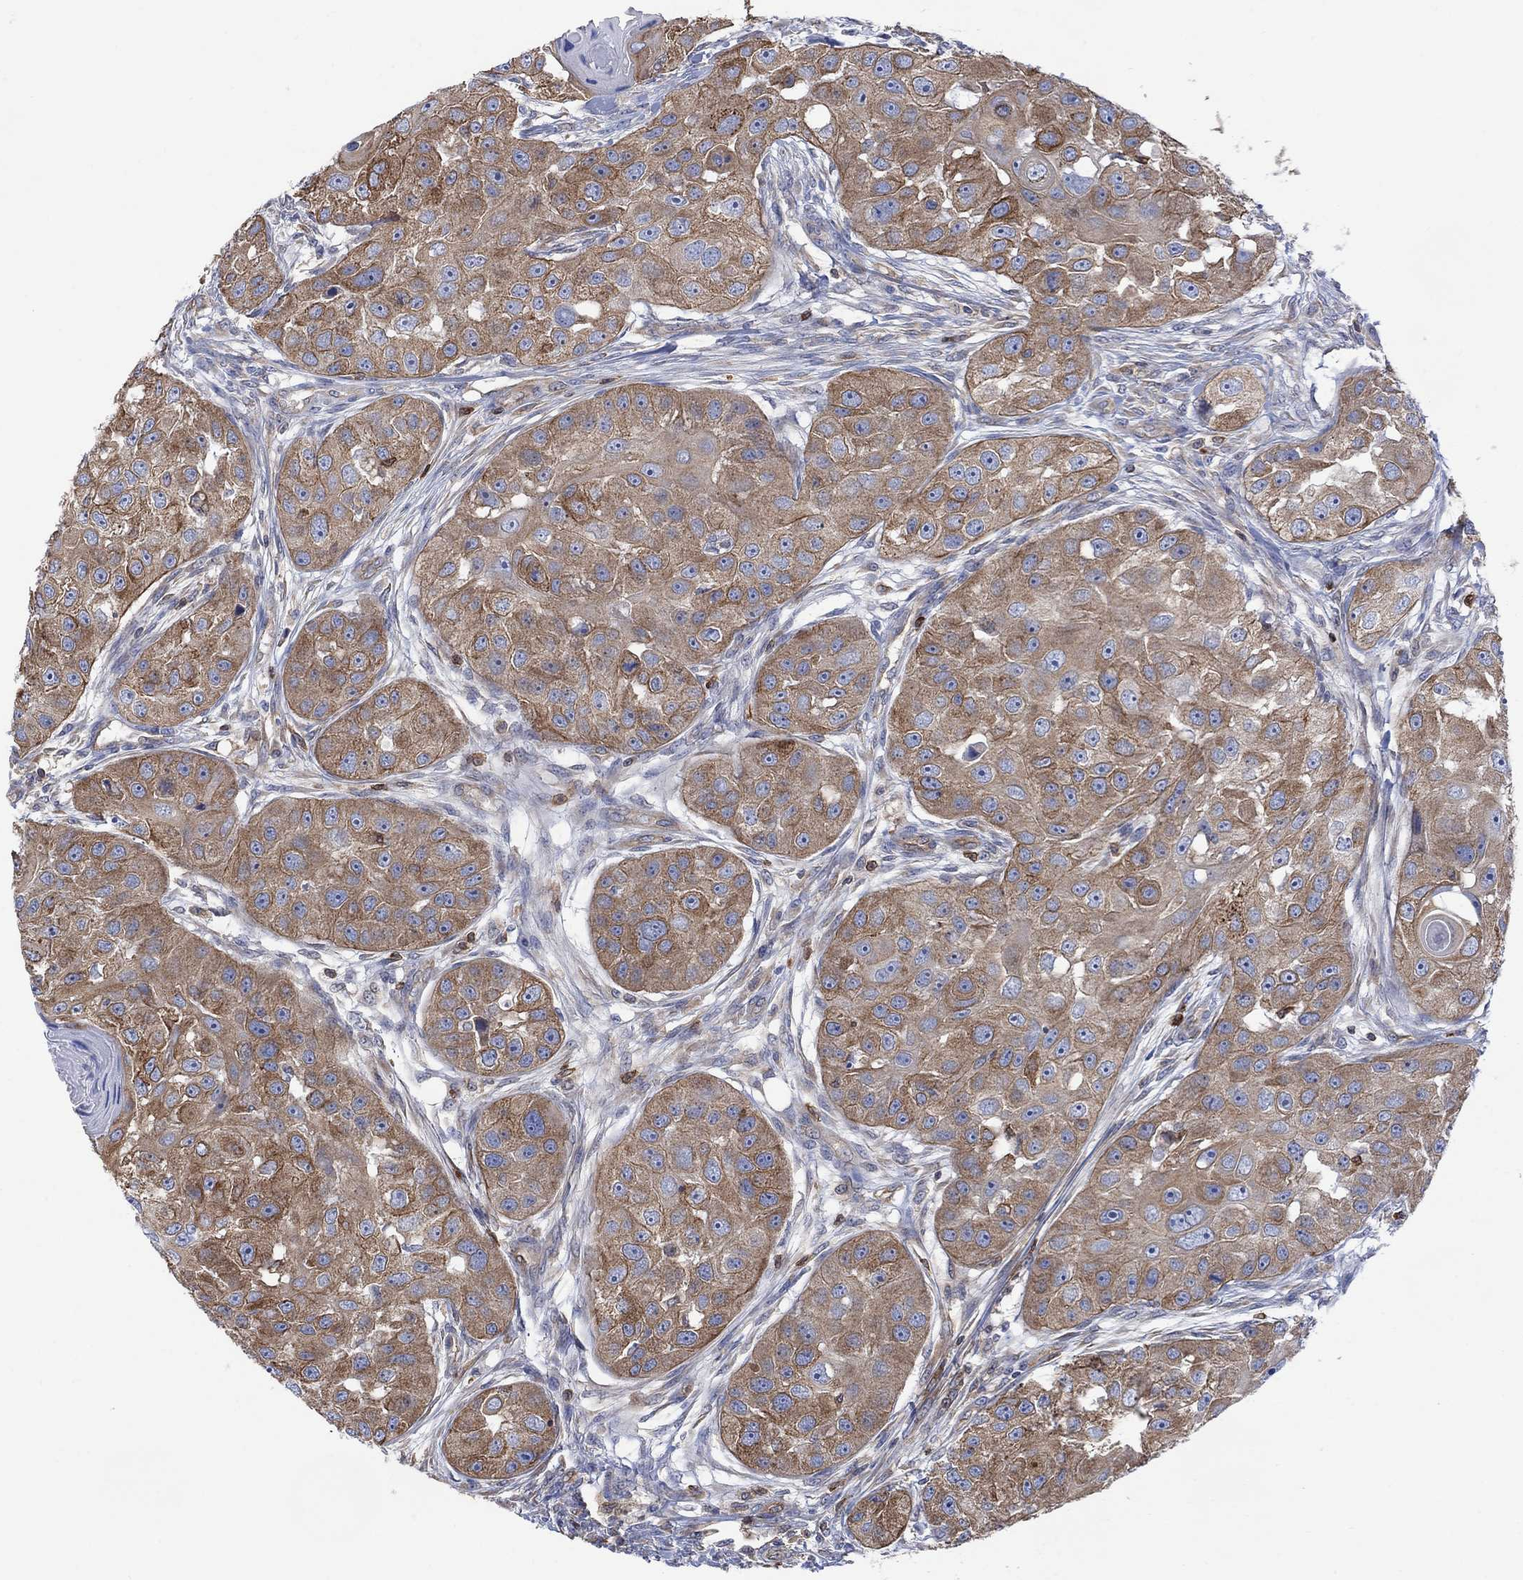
{"staining": {"intensity": "moderate", "quantity": ">75%", "location": "cytoplasmic/membranous"}, "tissue": "head and neck cancer", "cell_type": "Tumor cells", "image_type": "cancer", "snomed": [{"axis": "morphology", "description": "Squamous cell carcinoma, NOS"}, {"axis": "topography", "description": "Head-Neck"}], "caption": "Moderate cytoplasmic/membranous staining for a protein is seen in about >75% of tumor cells of head and neck cancer (squamous cell carcinoma) using immunohistochemistry.", "gene": "GBP5", "patient": {"sex": "male", "age": 51}}